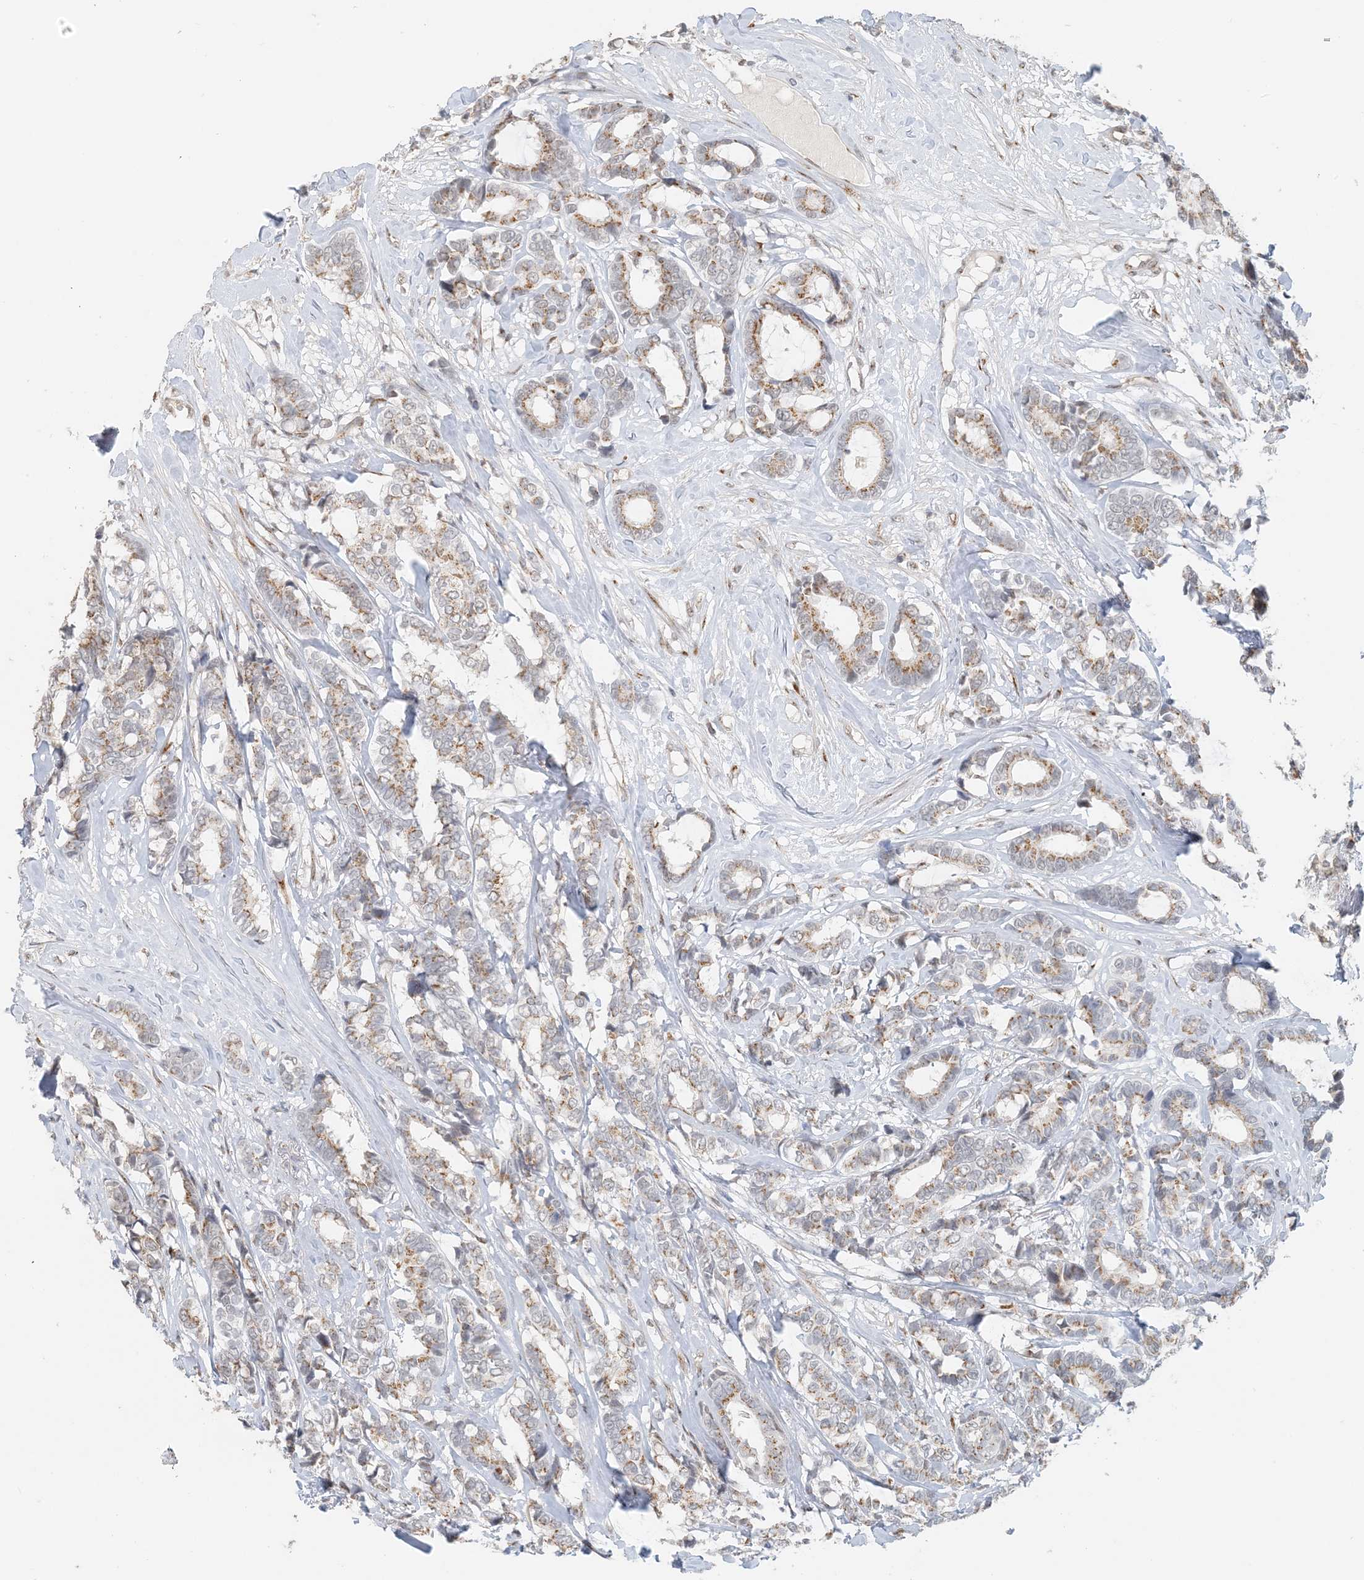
{"staining": {"intensity": "moderate", "quantity": ">75%", "location": "cytoplasmic/membranous"}, "tissue": "breast cancer", "cell_type": "Tumor cells", "image_type": "cancer", "snomed": [{"axis": "morphology", "description": "Duct carcinoma"}, {"axis": "topography", "description": "Breast"}], "caption": "A medium amount of moderate cytoplasmic/membranous positivity is seen in approximately >75% of tumor cells in breast infiltrating ductal carcinoma tissue.", "gene": "ZCCHC4", "patient": {"sex": "female", "age": 87}}